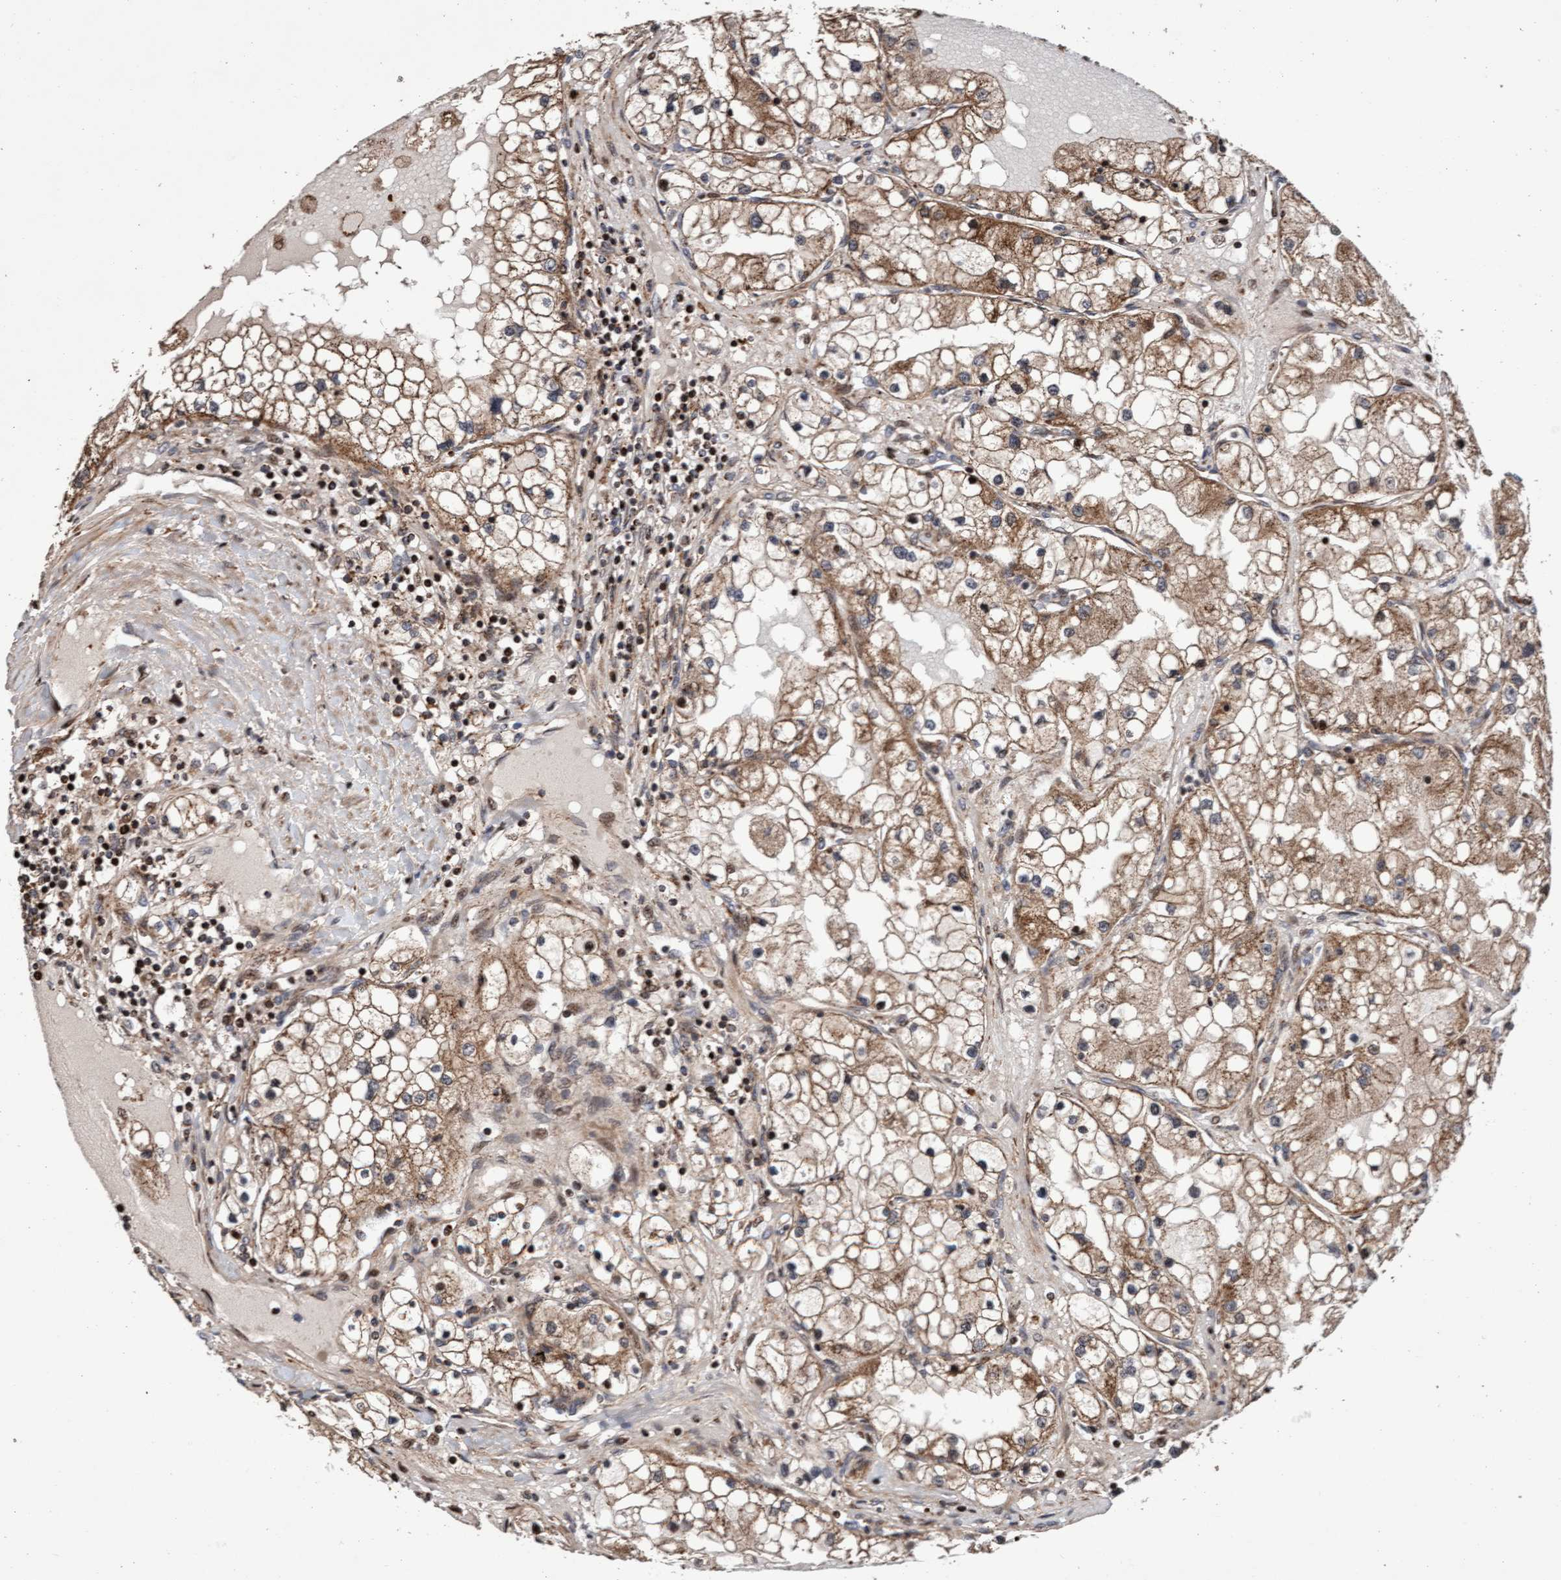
{"staining": {"intensity": "moderate", "quantity": ">75%", "location": "cytoplasmic/membranous"}, "tissue": "renal cancer", "cell_type": "Tumor cells", "image_type": "cancer", "snomed": [{"axis": "morphology", "description": "Adenocarcinoma, NOS"}, {"axis": "topography", "description": "Kidney"}], "caption": "DAB (3,3'-diaminobenzidine) immunohistochemical staining of human renal adenocarcinoma demonstrates moderate cytoplasmic/membranous protein expression in about >75% of tumor cells.", "gene": "PECR", "patient": {"sex": "male", "age": 68}}